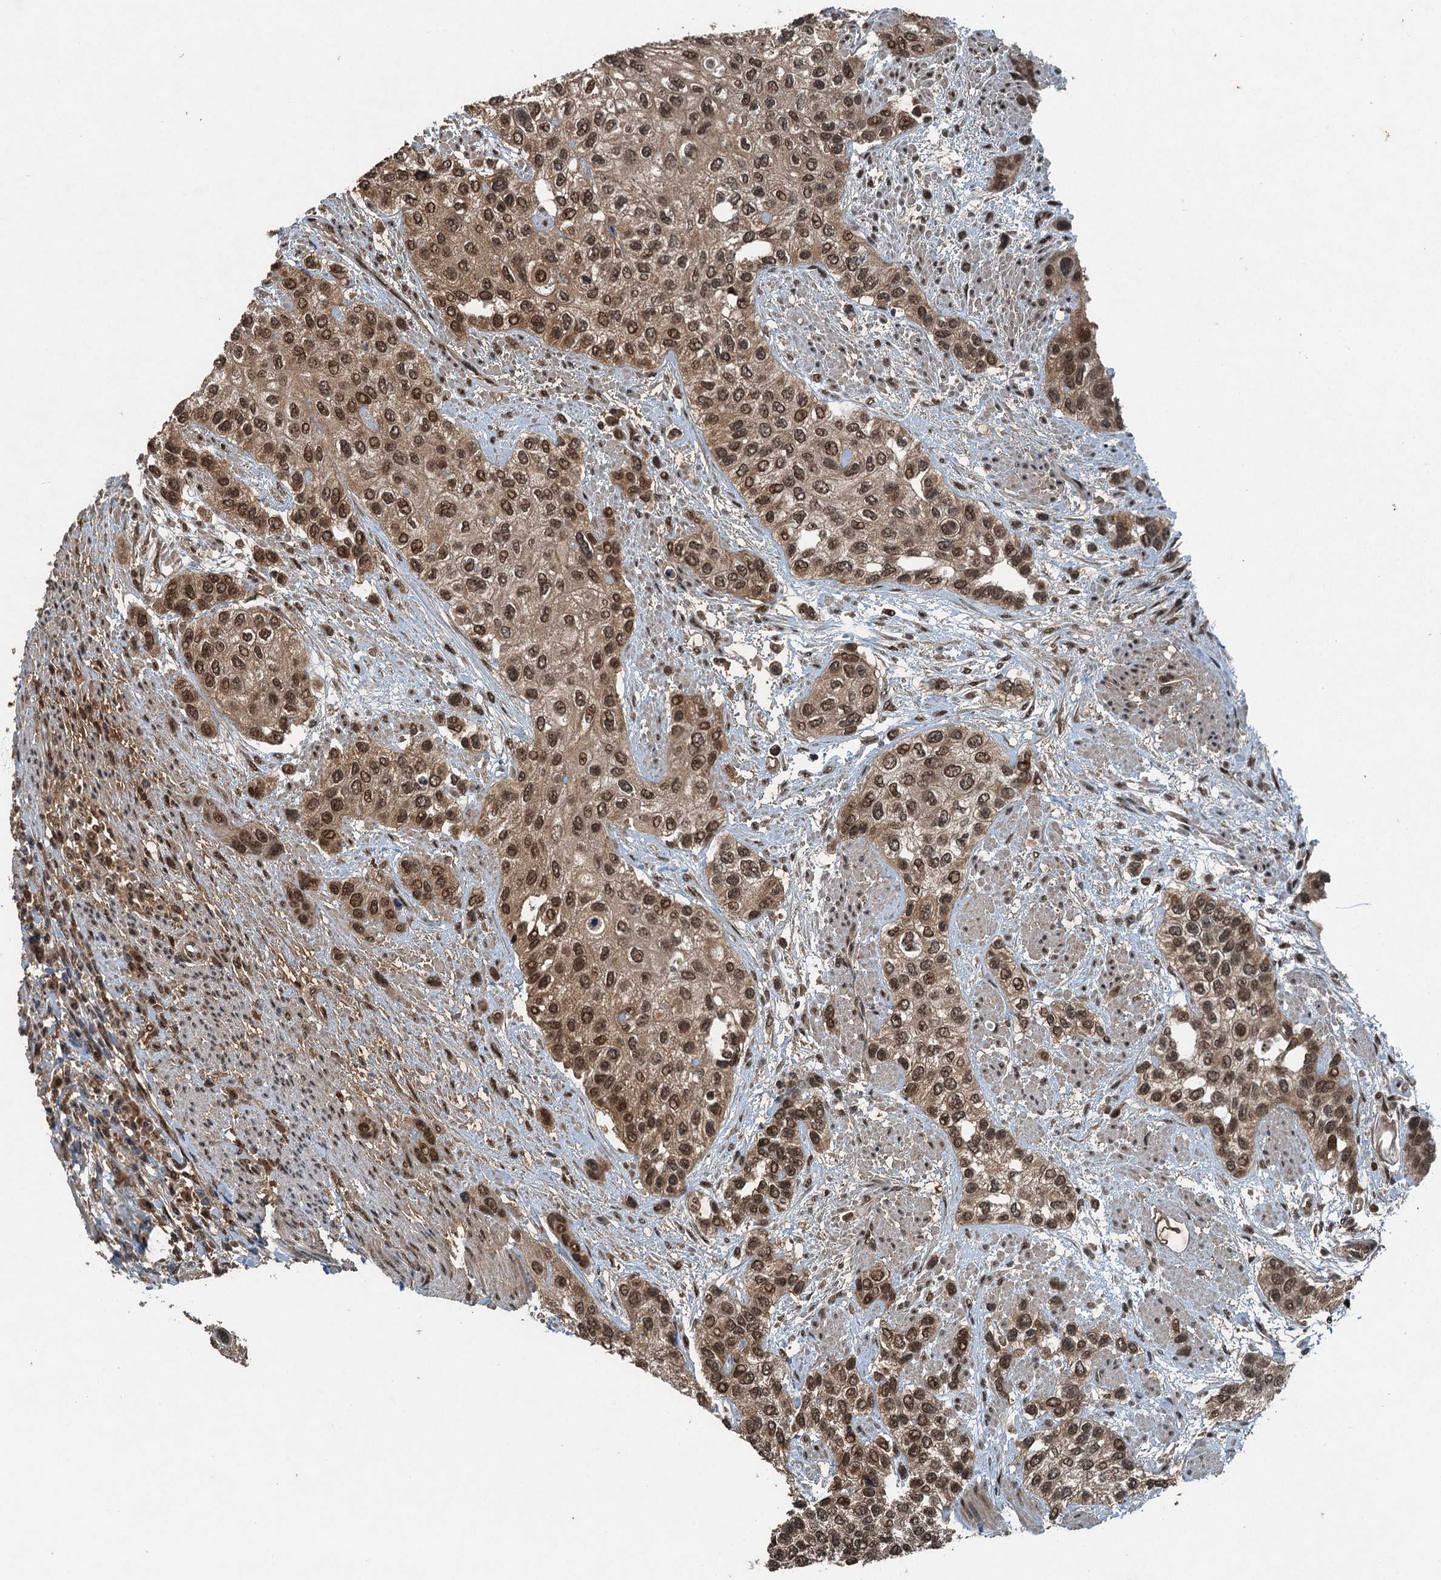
{"staining": {"intensity": "strong", "quantity": ">75%", "location": "cytoplasmic/membranous,nuclear"}, "tissue": "urothelial cancer", "cell_type": "Tumor cells", "image_type": "cancer", "snomed": [{"axis": "morphology", "description": "Normal tissue, NOS"}, {"axis": "morphology", "description": "Urothelial carcinoma, High grade"}, {"axis": "topography", "description": "Vascular tissue"}, {"axis": "topography", "description": "Urinary bladder"}], "caption": "The immunohistochemical stain labels strong cytoplasmic/membranous and nuclear expression in tumor cells of urothelial cancer tissue.", "gene": "UBXN6", "patient": {"sex": "female", "age": 56}}